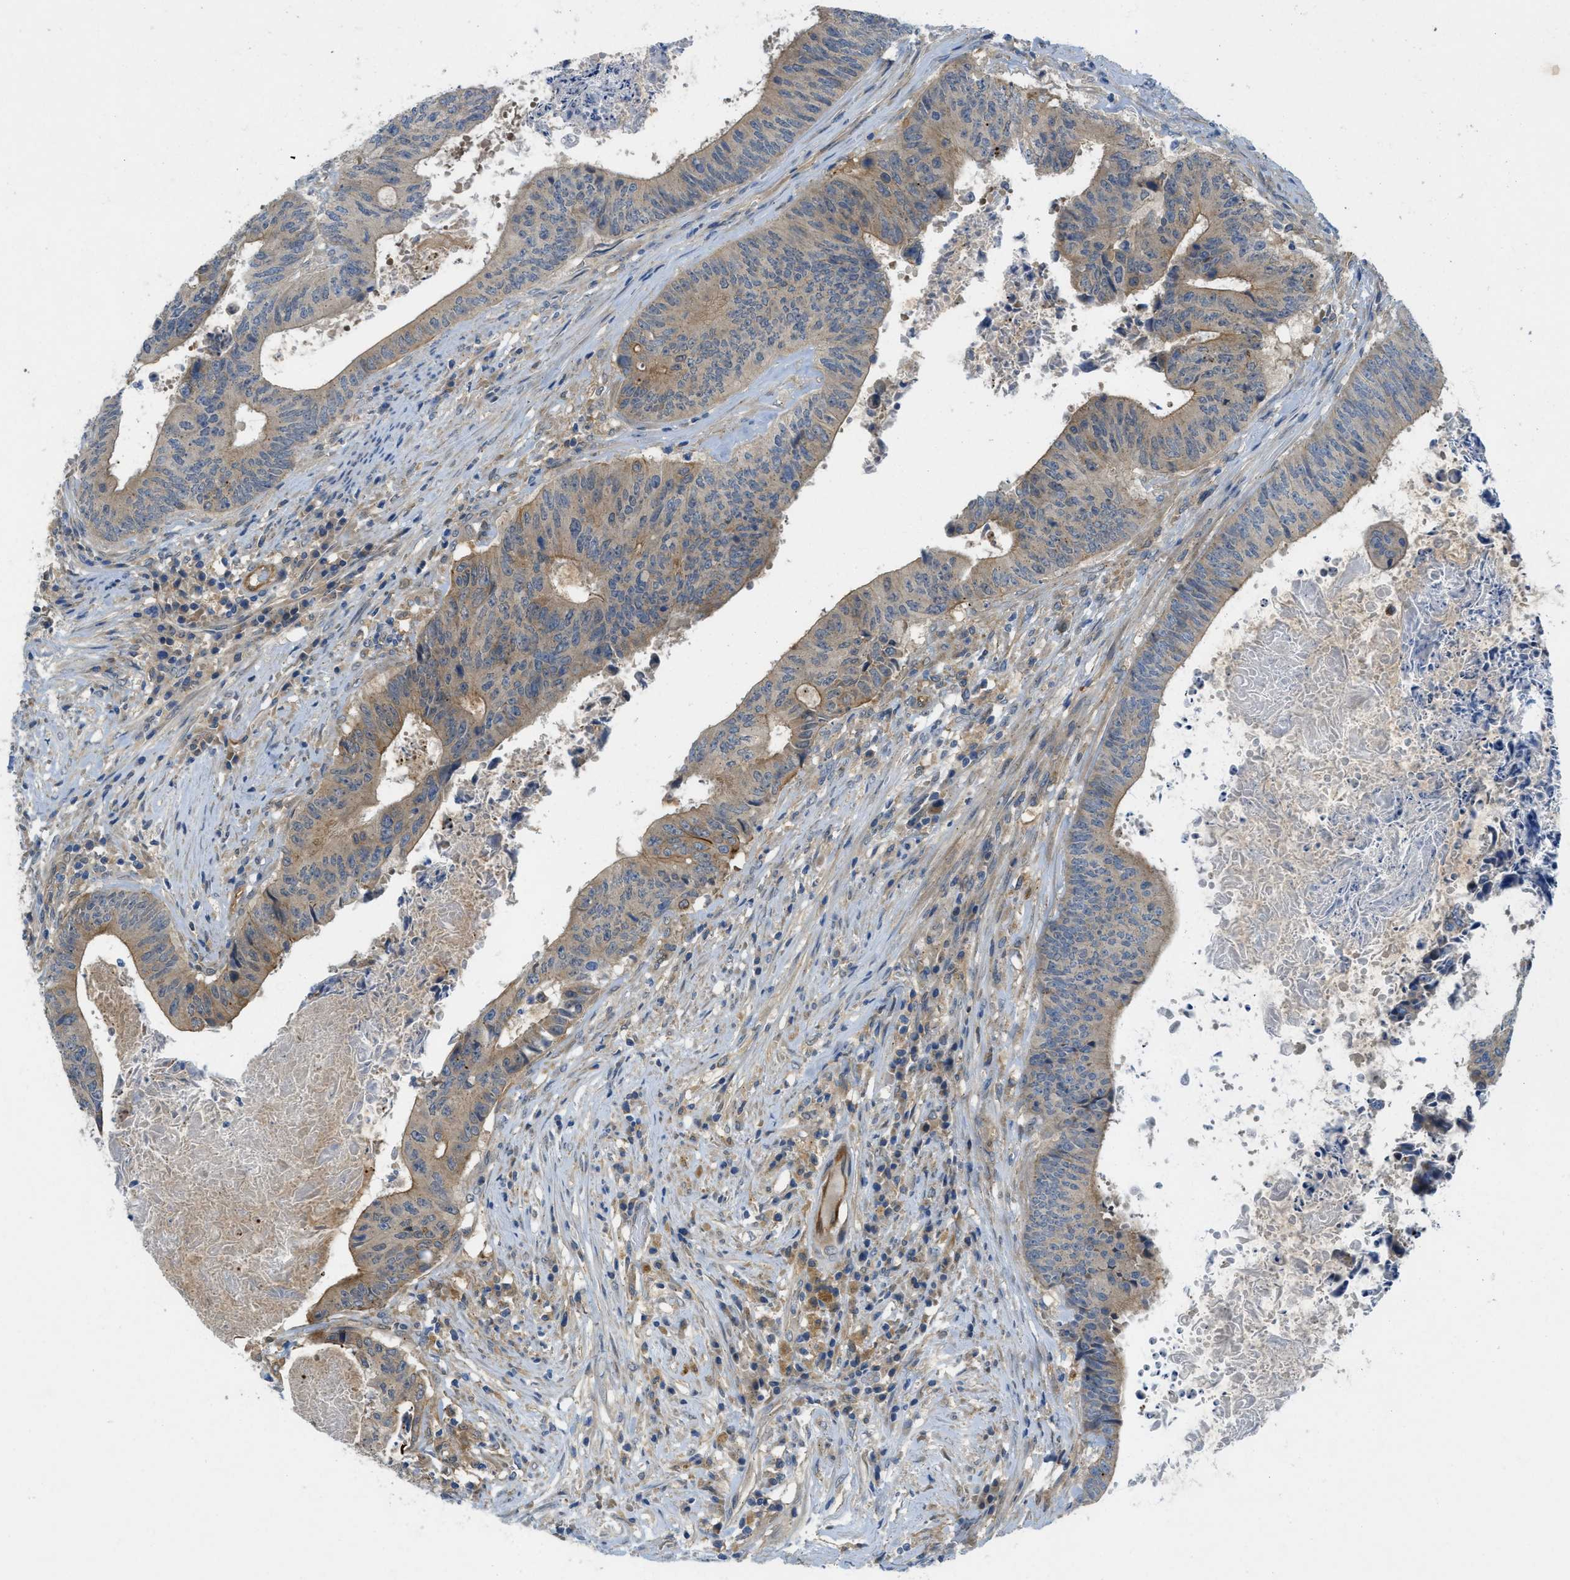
{"staining": {"intensity": "moderate", "quantity": ">75%", "location": "cytoplasmic/membranous"}, "tissue": "colorectal cancer", "cell_type": "Tumor cells", "image_type": "cancer", "snomed": [{"axis": "morphology", "description": "Adenocarcinoma, NOS"}, {"axis": "topography", "description": "Rectum"}], "caption": "Protein expression analysis of human colorectal adenocarcinoma reveals moderate cytoplasmic/membranous positivity in about >75% of tumor cells.", "gene": "RIPK2", "patient": {"sex": "male", "age": 72}}